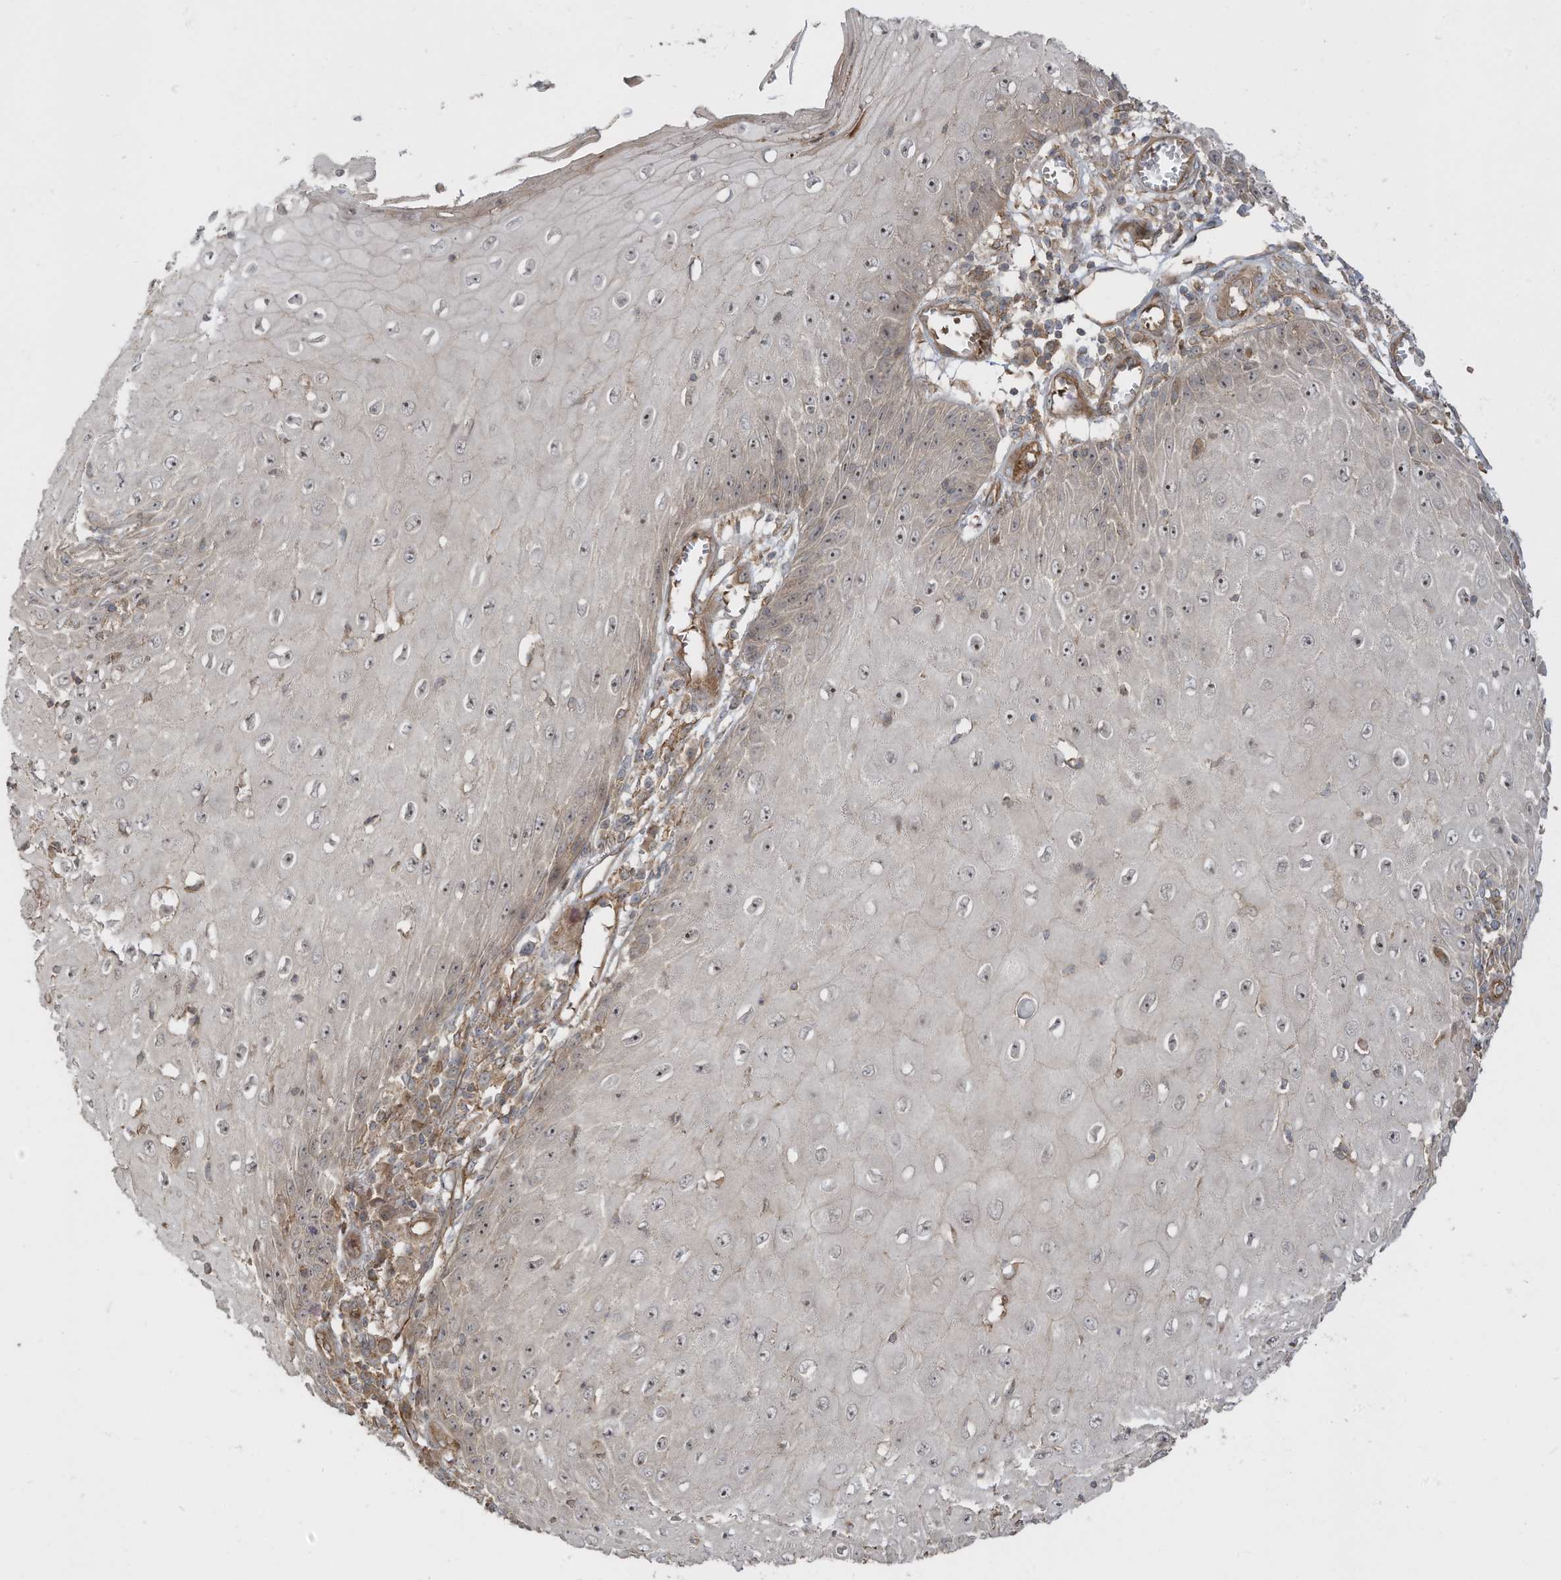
{"staining": {"intensity": "negative", "quantity": "none", "location": "none"}, "tissue": "skin cancer", "cell_type": "Tumor cells", "image_type": "cancer", "snomed": [{"axis": "morphology", "description": "Squamous cell carcinoma, NOS"}, {"axis": "topography", "description": "Skin"}], "caption": "Tumor cells show no significant staining in skin squamous cell carcinoma. (Immunohistochemistry (ihc), brightfield microscopy, high magnification).", "gene": "ENTR1", "patient": {"sex": "female", "age": 73}}